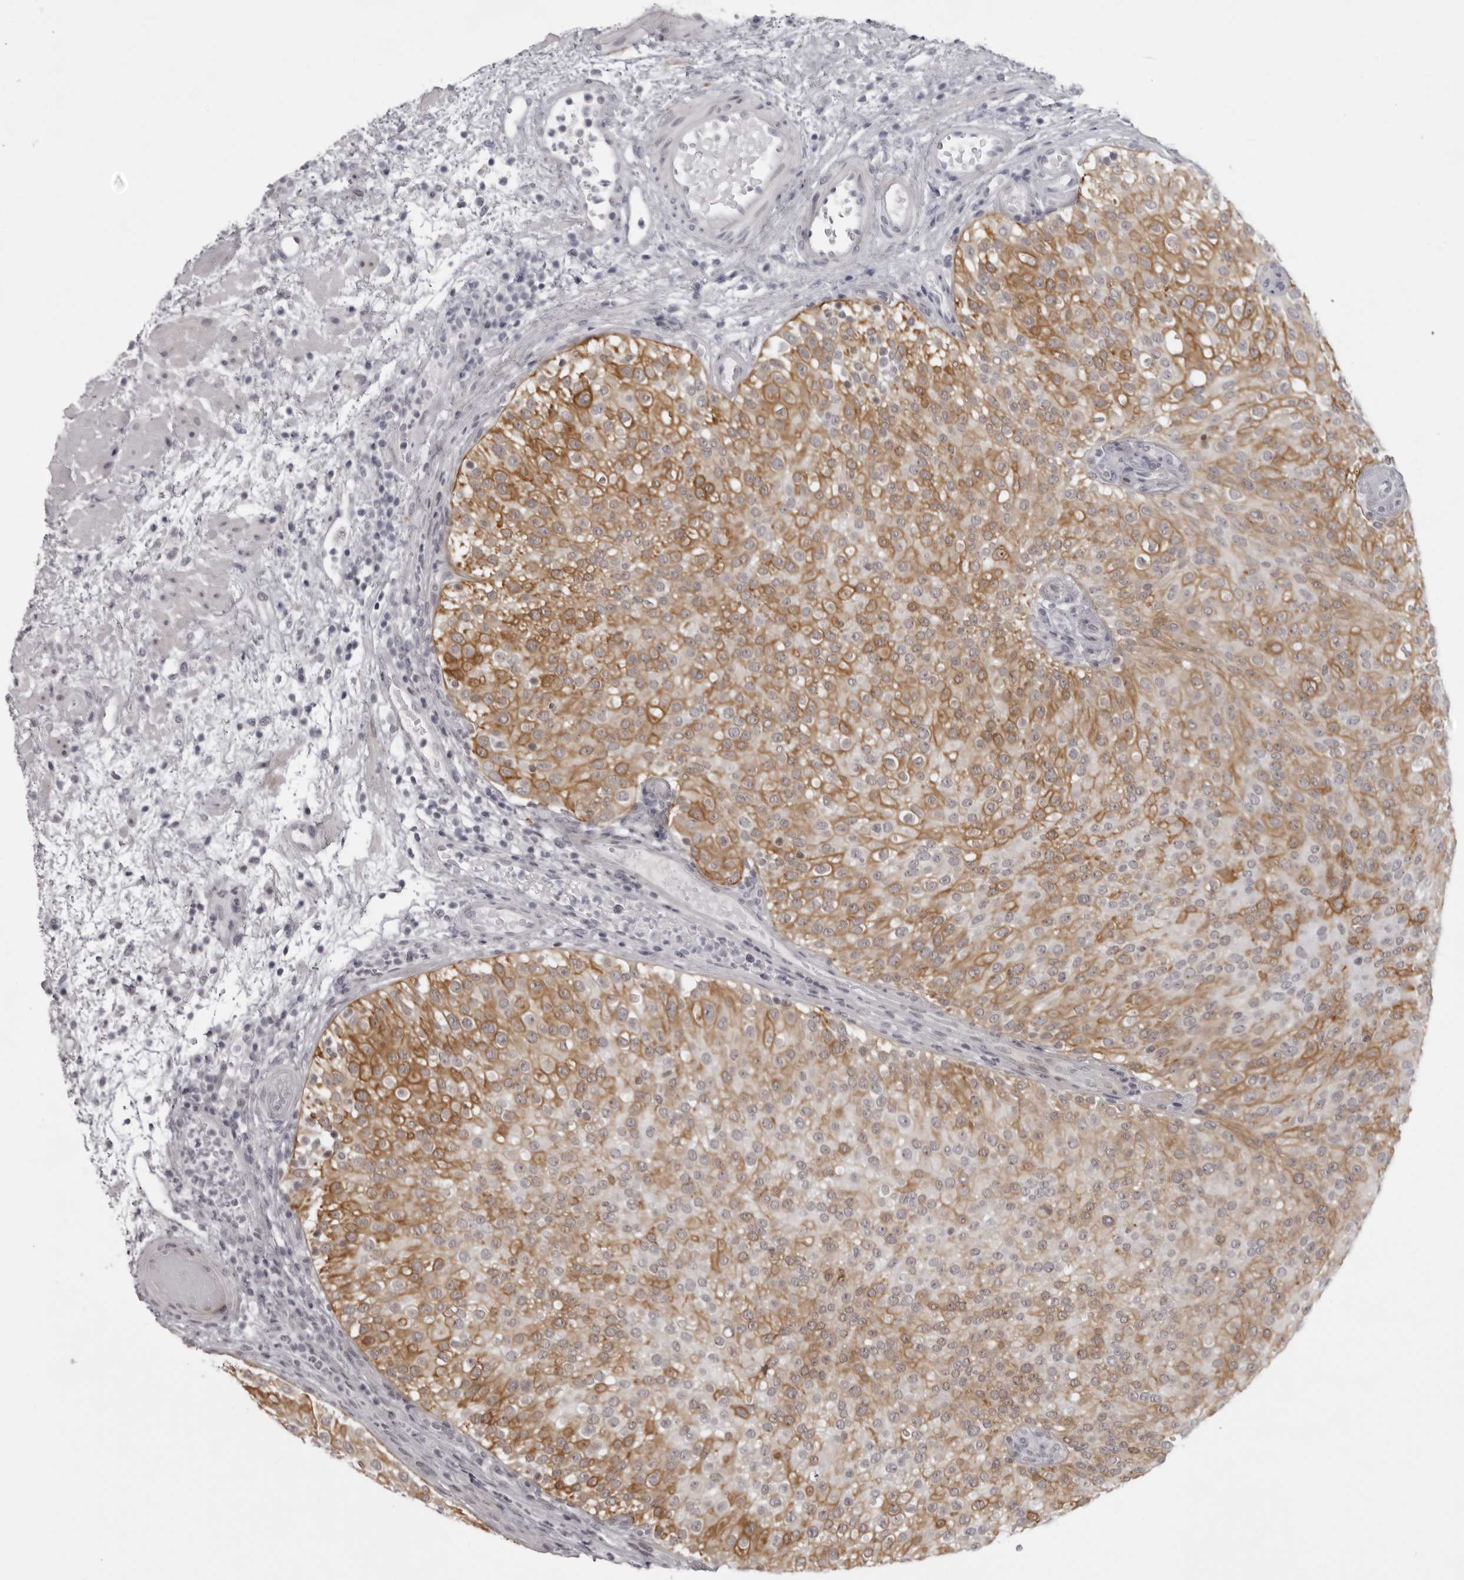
{"staining": {"intensity": "moderate", "quantity": ">75%", "location": "cytoplasmic/membranous"}, "tissue": "urothelial cancer", "cell_type": "Tumor cells", "image_type": "cancer", "snomed": [{"axis": "morphology", "description": "Urothelial carcinoma, Low grade"}, {"axis": "topography", "description": "Urinary bladder"}], "caption": "Tumor cells reveal moderate cytoplasmic/membranous staining in approximately >75% of cells in urothelial carcinoma (low-grade).", "gene": "NUDT18", "patient": {"sex": "male", "age": 78}}